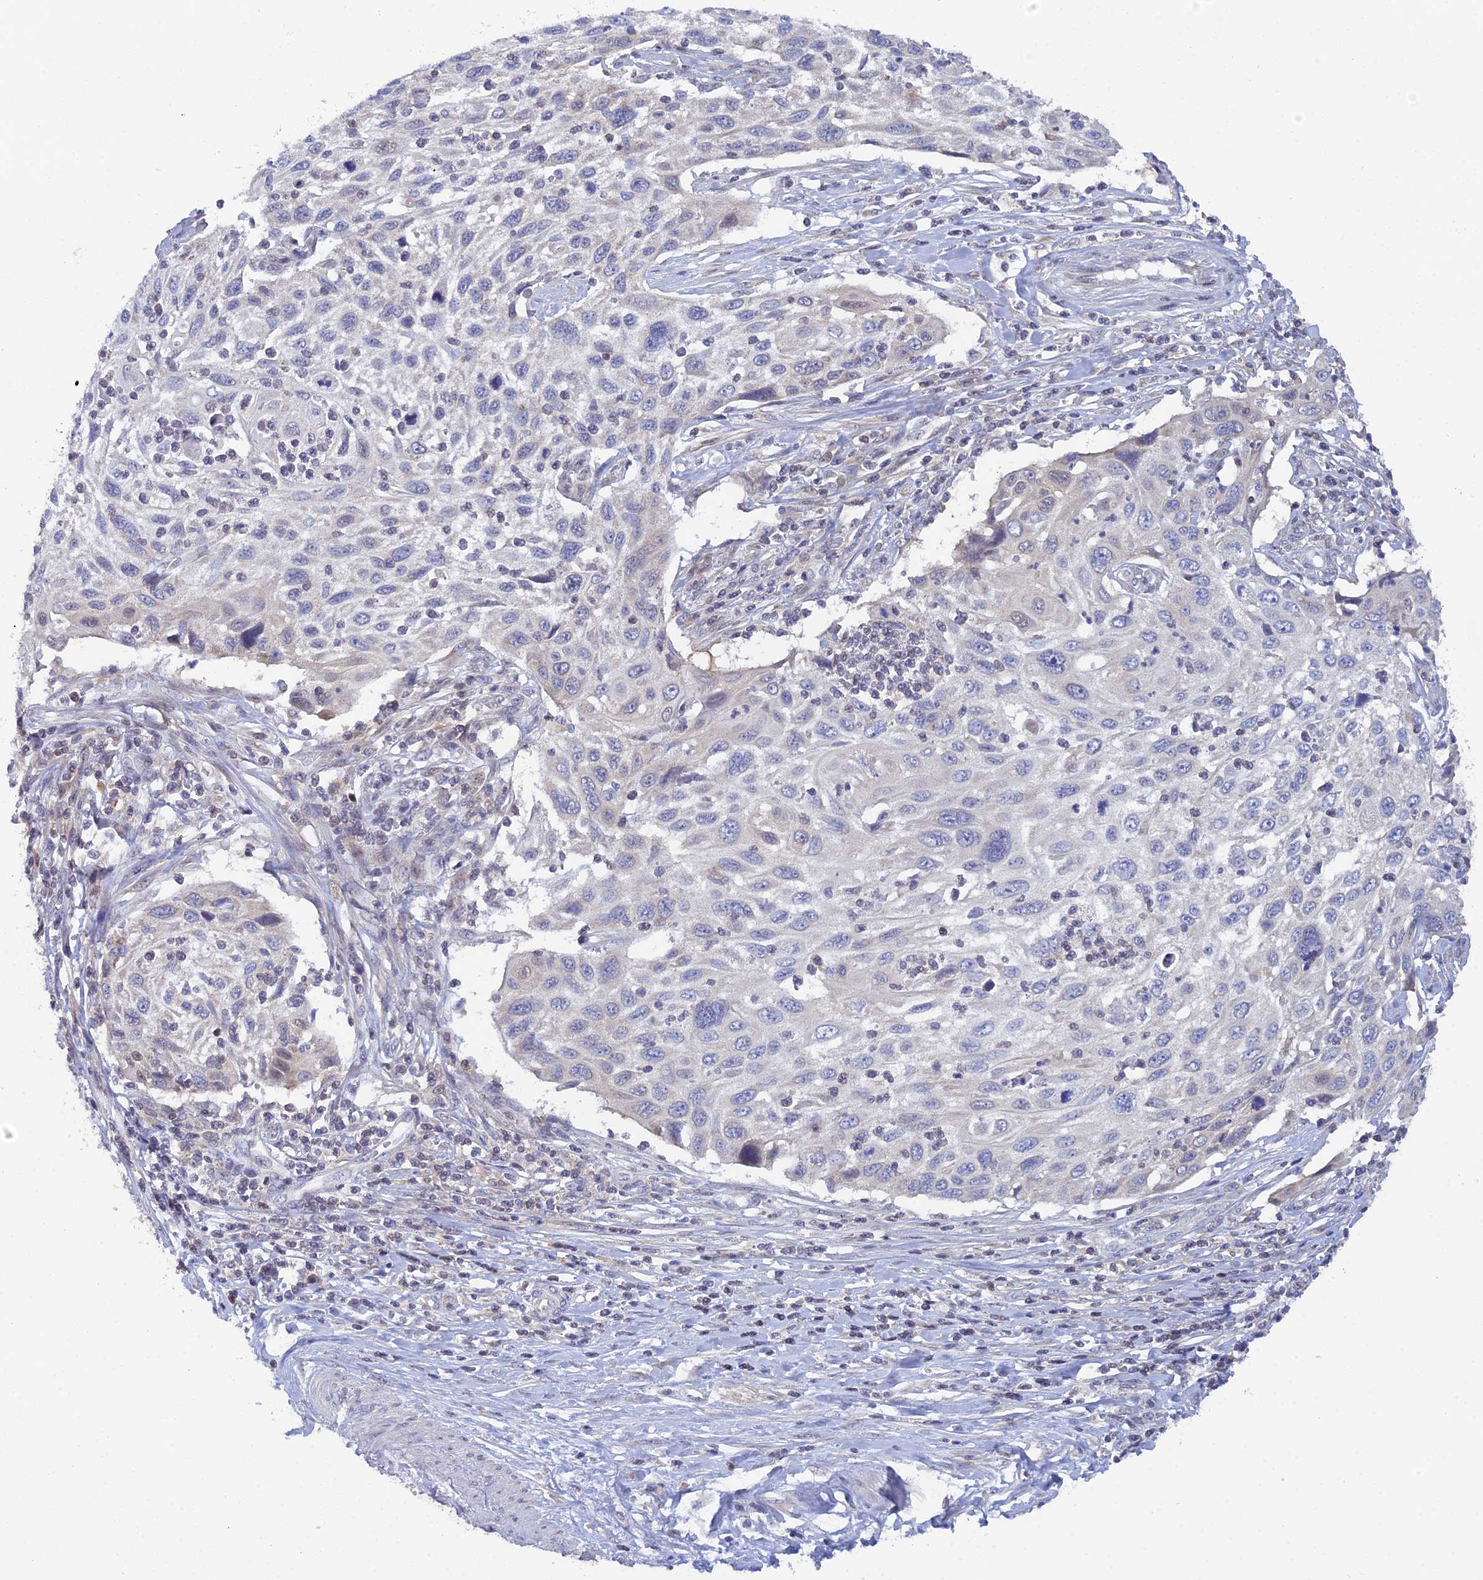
{"staining": {"intensity": "negative", "quantity": "none", "location": "none"}, "tissue": "cervical cancer", "cell_type": "Tumor cells", "image_type": "cancer", "snomed": [{"axis": "morphology", "description": "Squamous cell carcinoma, NOS"}, {"axis": "topography", "description": "Cervix"}], "caption": "Histopathology image shows no protein expression in tumor cells of cervical squamous cell carcinoma tissue.", "gene": "ELOA2", "patient": {"sex": "female", "age": 70}}